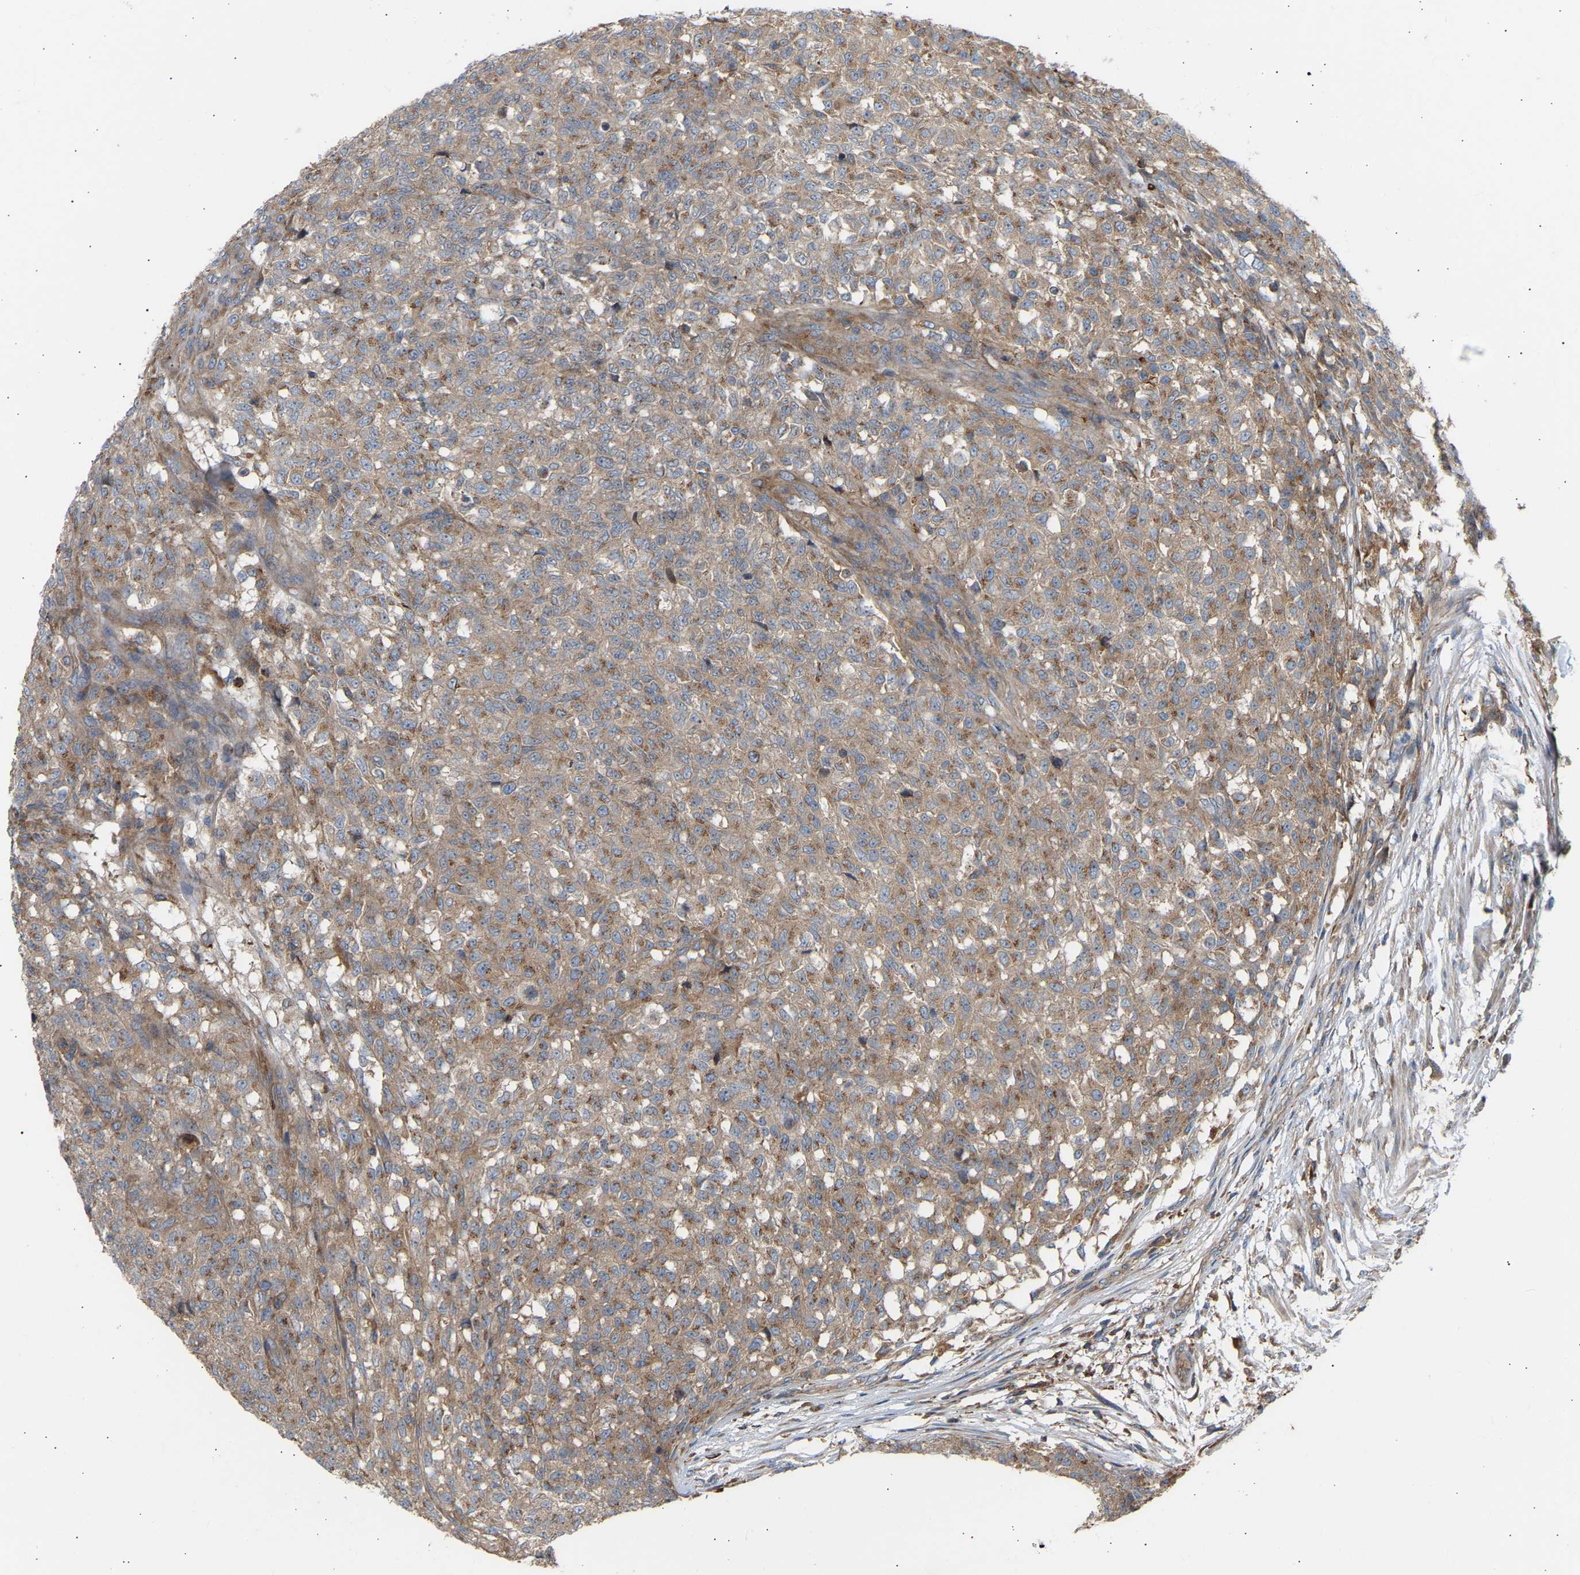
{"staining": {"intensity": "weak", "quantity": ">75%", "location": "cytoplasmic/membranous"}, "tissue": "testis cancer", "cell_type": "Tumor cells", "image_type": "cancer", "snomed": [{"axis": "morphology", "description": "Seminoma, NOS"}, {"axis": "topography", "description": "Testis"}], "caption": "DAB immunohistochemical staining of seminoma (testis) reveals weak cytoplasmic/membranous protein positivity in approximately >75% of tumor cells.", "gene": "GCN1", "patient": {"sex": "male", "age": 59}}